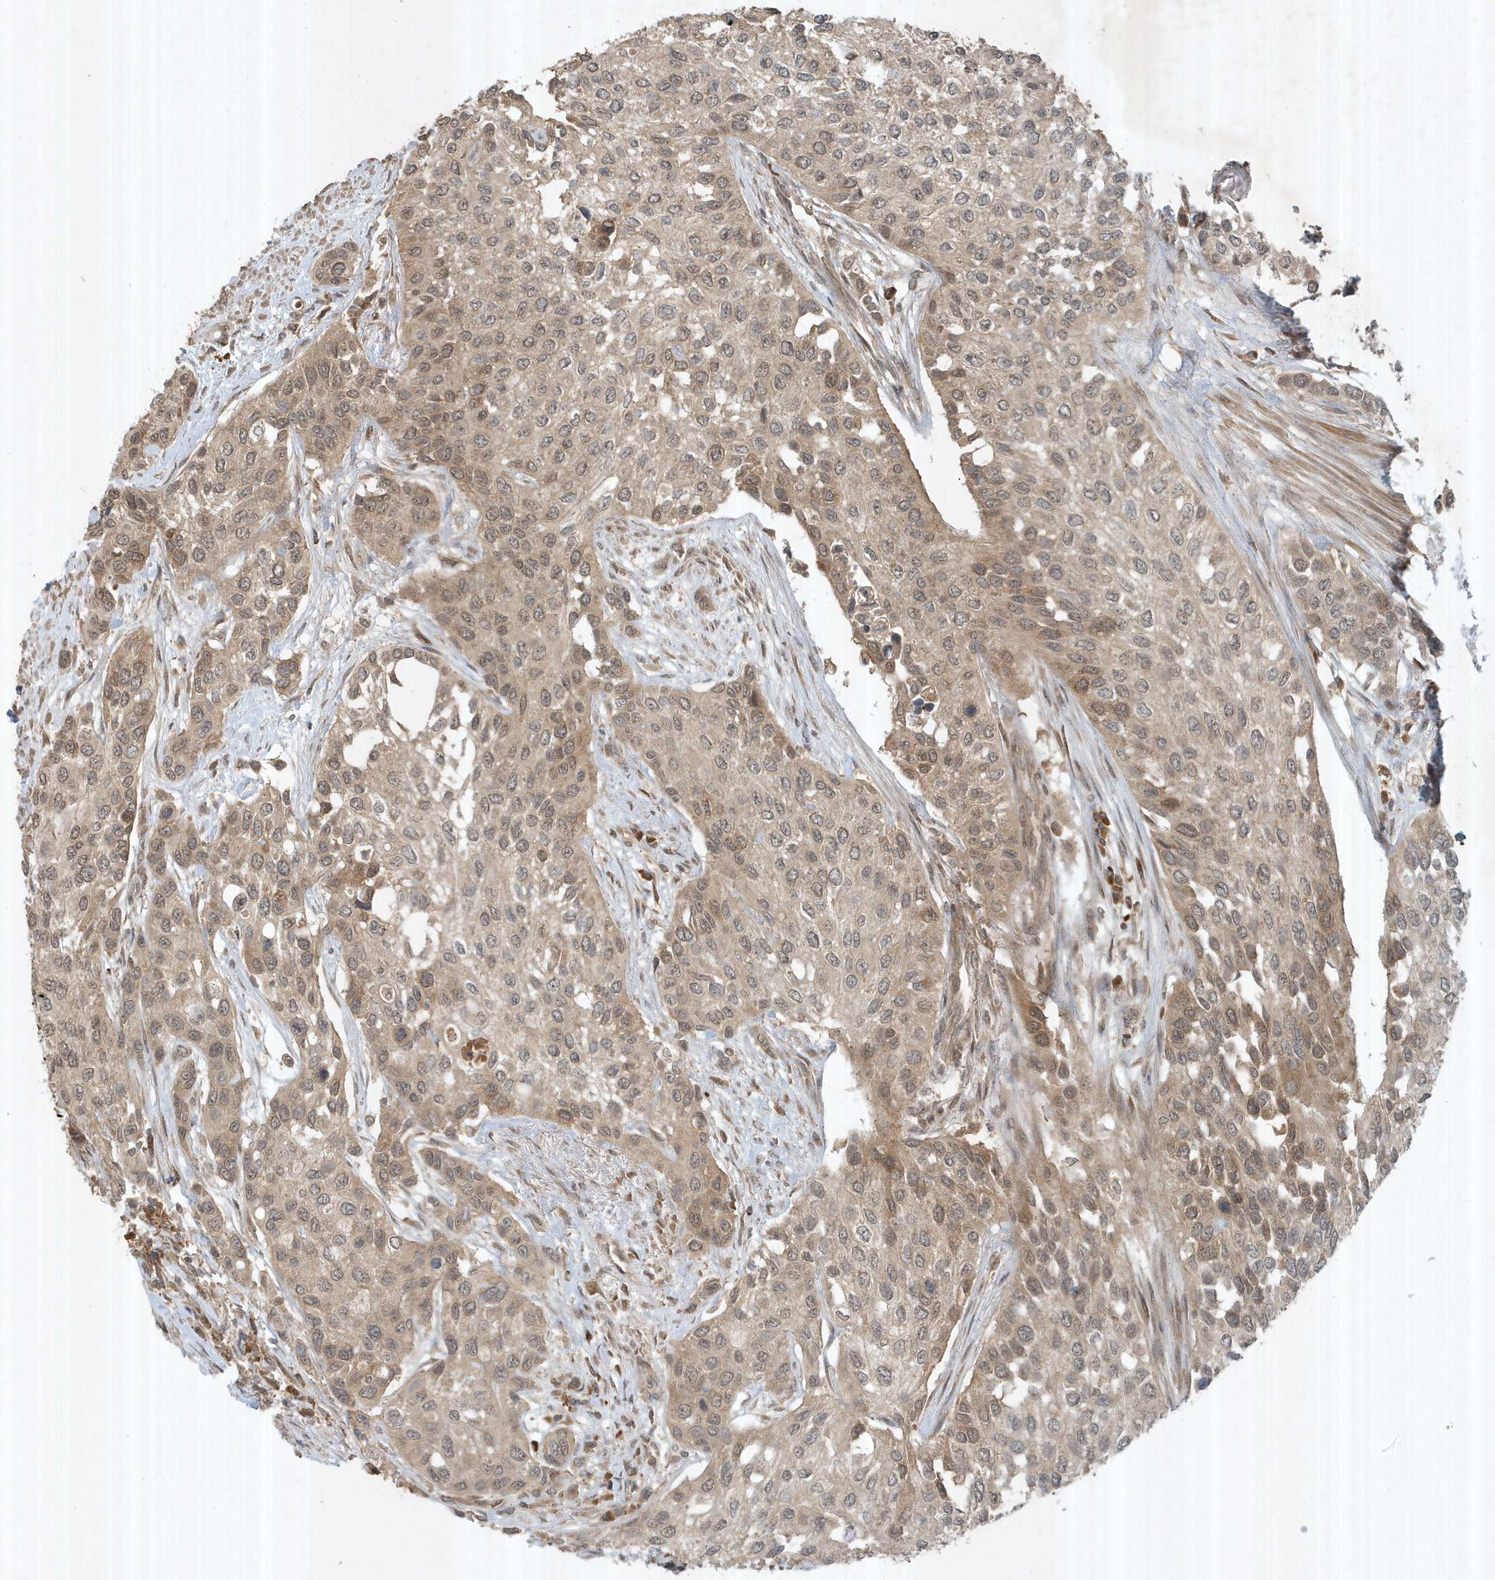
{"staining": {"intensity": "weak", "quantity": ">75%", "location": "cytoplasmic/membranous,nuclear"}, "tissue": "urothelial cancer", "cell_type": "Tumor cells", "image_type": "cancer", "snomed": [{"axis": "morphology", "description": "Normal tissue, NOS"}, {"axis": "morphology", "description": "Urothelial carcinoma, High grade"}, {"axis": "topography", "description": "Vascular tissue"}, {"axis": "topography", "description": "Urinary bladder"}], "caption": "Tumor cells exhibit low levels of weak cytoplasmic/membranous and nuclear expression in about >75% of cells in high-grade urothelial carcinoma.", "gene": "ABCB9", "patient": {"sex": "female", "age": 56}}